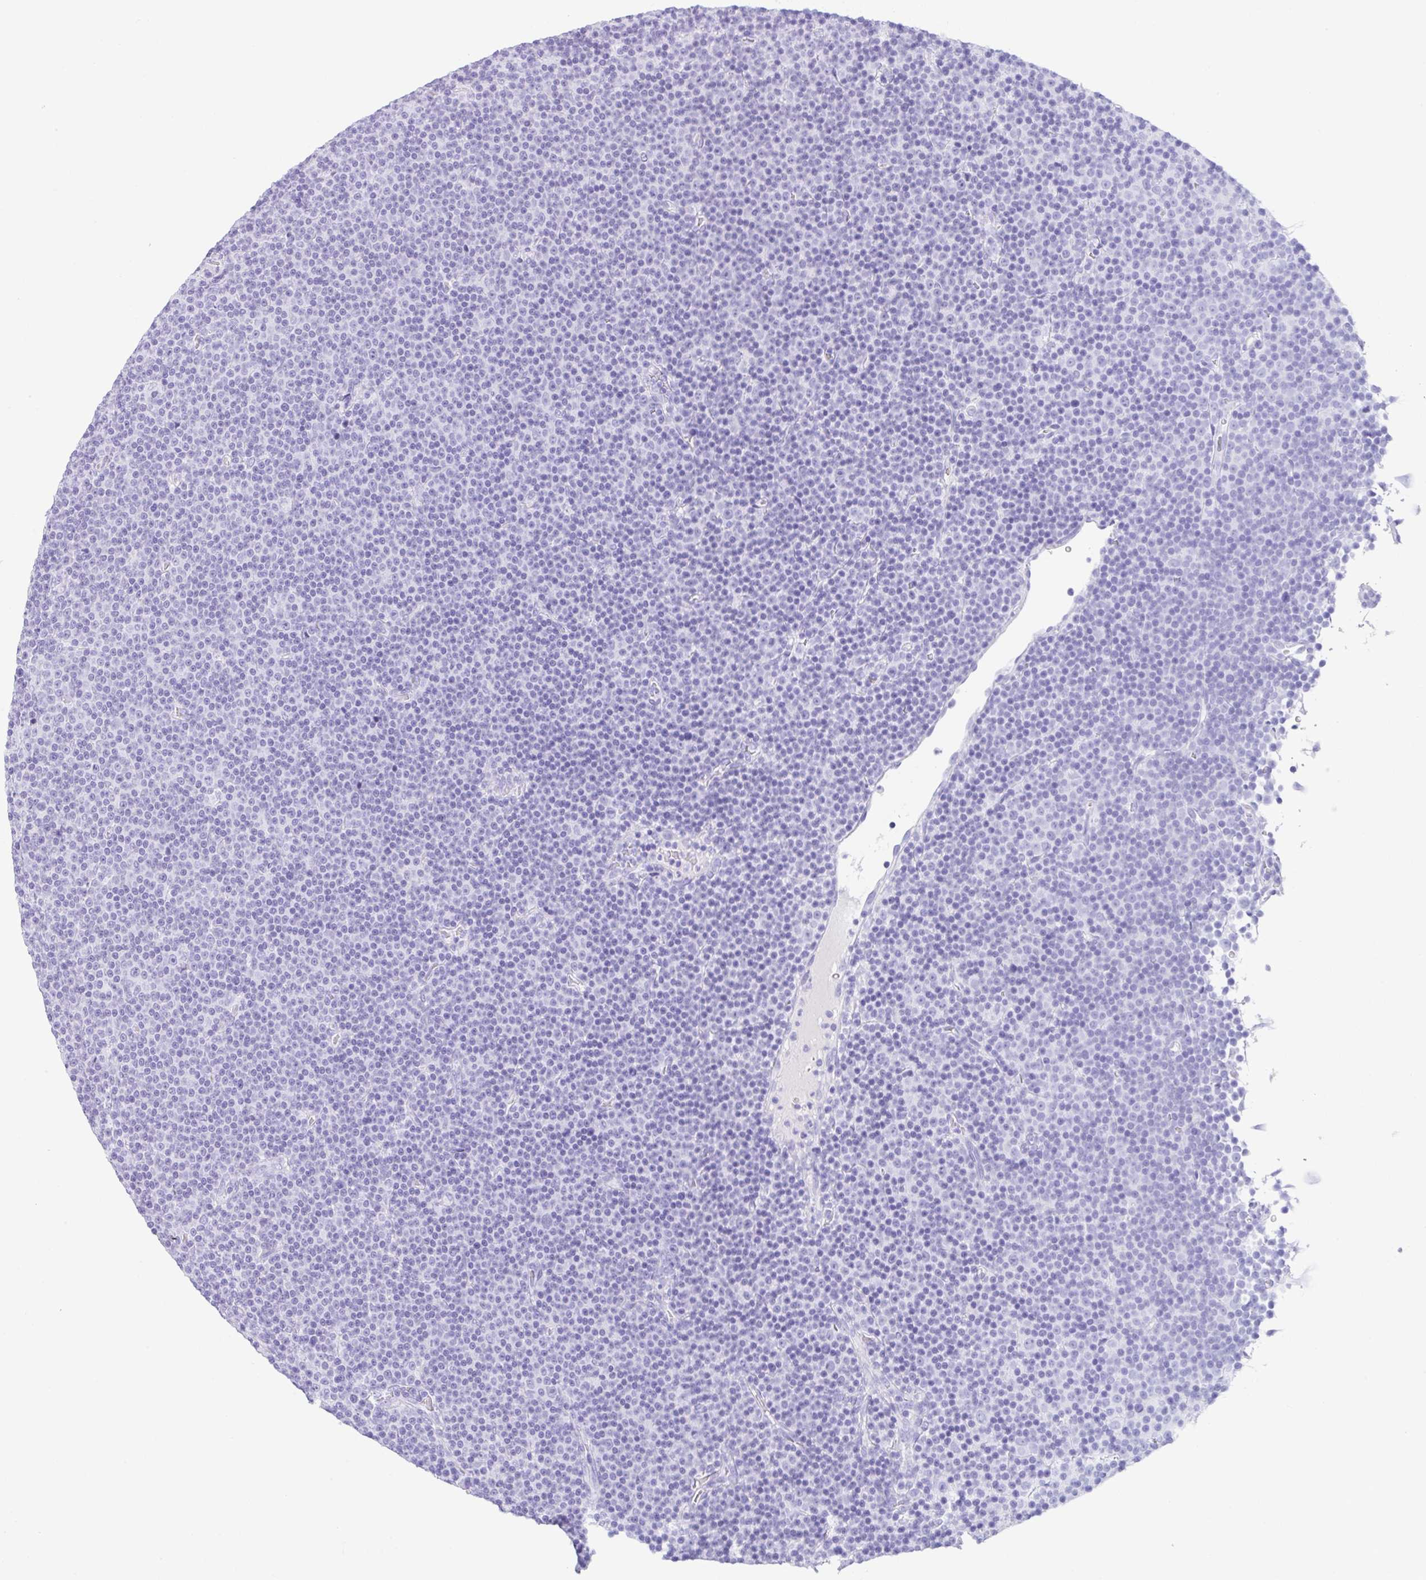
{"staining": {"intensity": "negative", "quantity": "none", "location": "none"}, "tissue": "lymphoma", "cell_type": "Tumor cells", "image_type": "cancer", "snomed": [{"axis": "morphology", "description": "Malignant lymphoma, non-Hodgkin's type, Low grade"}, {"axis": "topography", "description": "Lymph node"}], "caption": "Lymphoma was stained to show a protein in brown. There is no significant positivity in tumor cells.", "gene": "CPA1", "patient": {"sex": "female", "age": 67}}